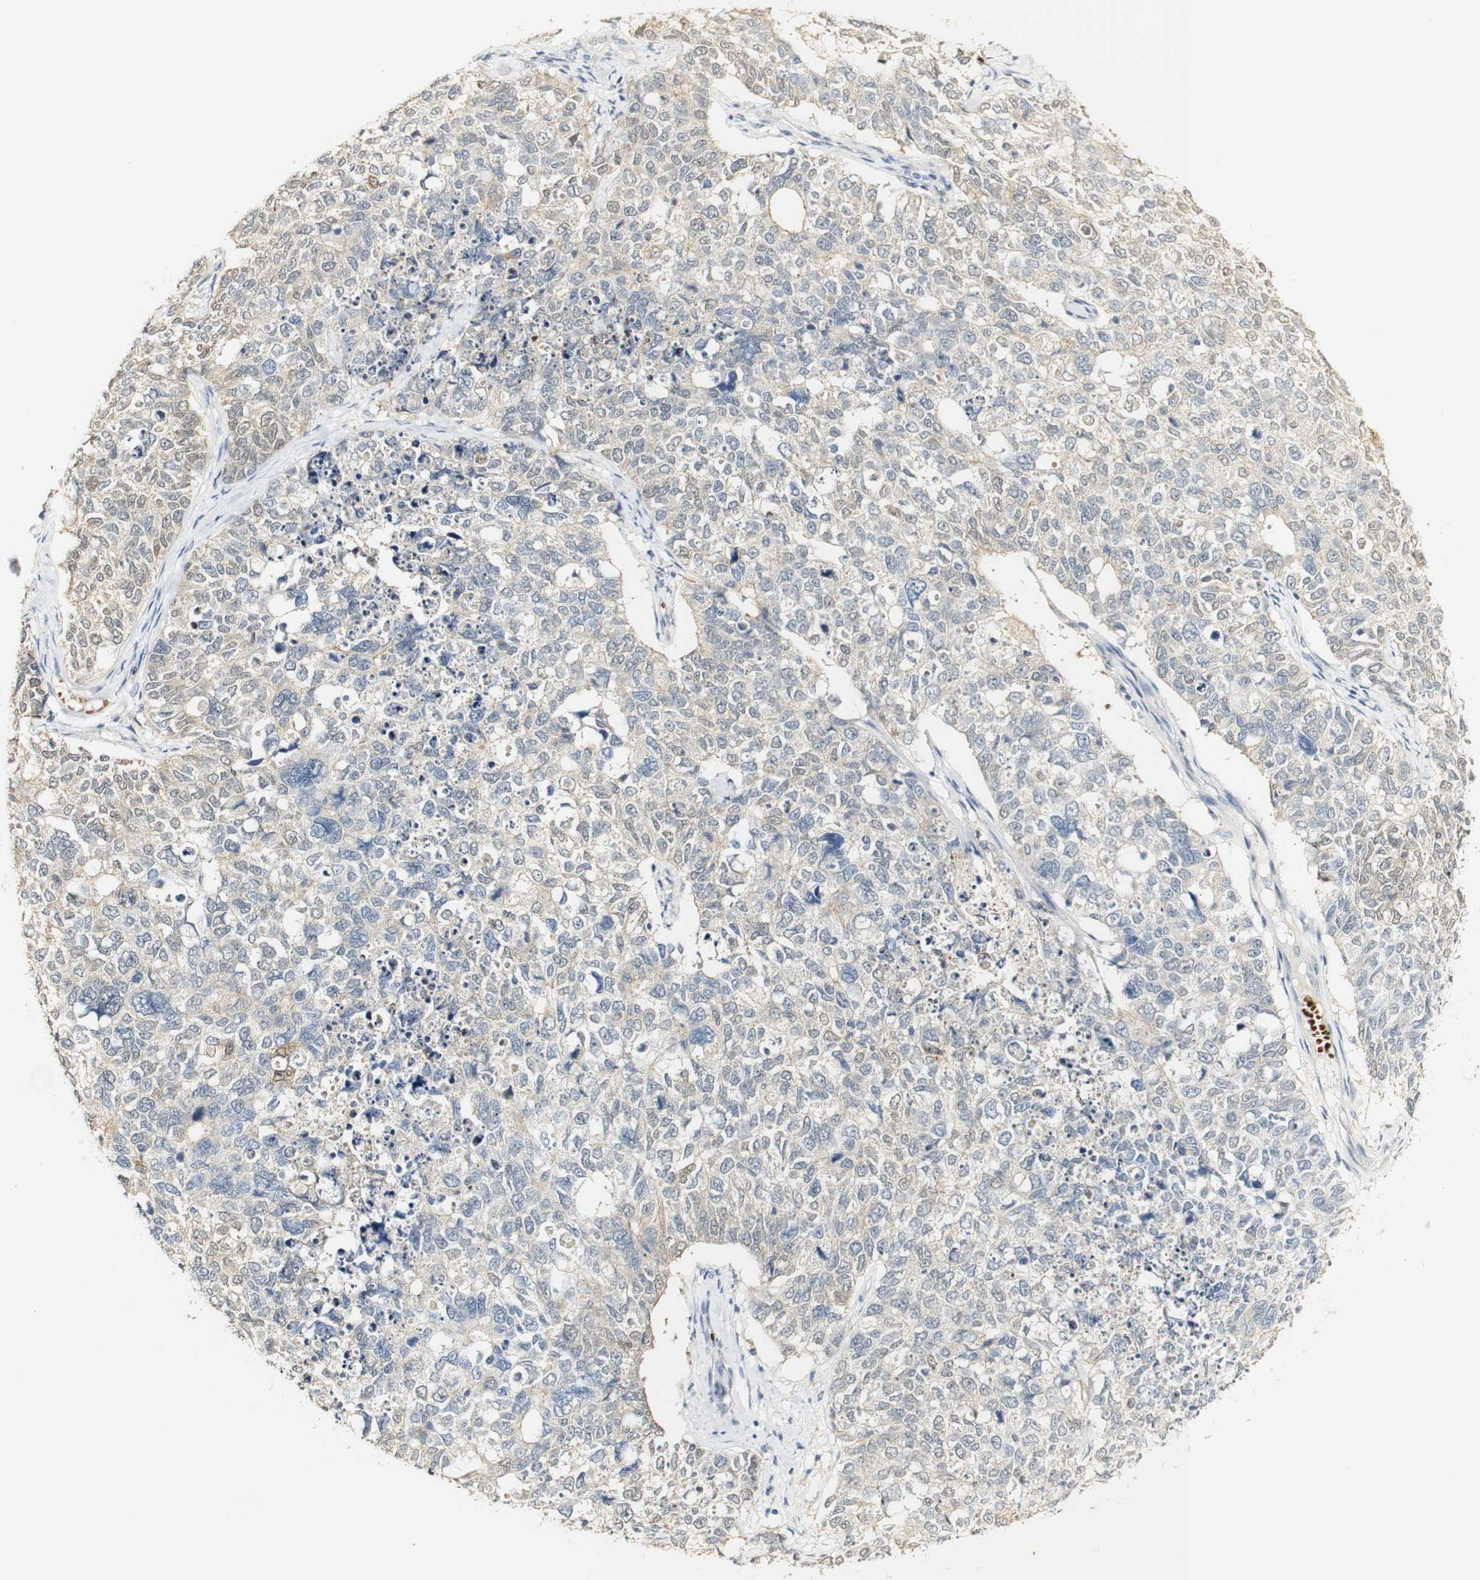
{"staining": {"intensity": "weak", "quantity": "<25%", "location": "cytoplasmic/membranous"}, "tissue": "cervical cancer", "cell_type": "Tumor cells", "image_type": "cancer", "snomed": [{"axis": "morphology", "description": "Squamous cell carcinoma, NOS"}, {"axis": "topography", "description": "Cervix"}], "caption": "The image displays no significant staining in tumor cells of squamous cell carcinoma (cervical). (Immunohistochemistry (ihc), brightfield microscopy, high magnification).", "gene": "SYT7", "patient": {"sex": "female", "age": 63}}